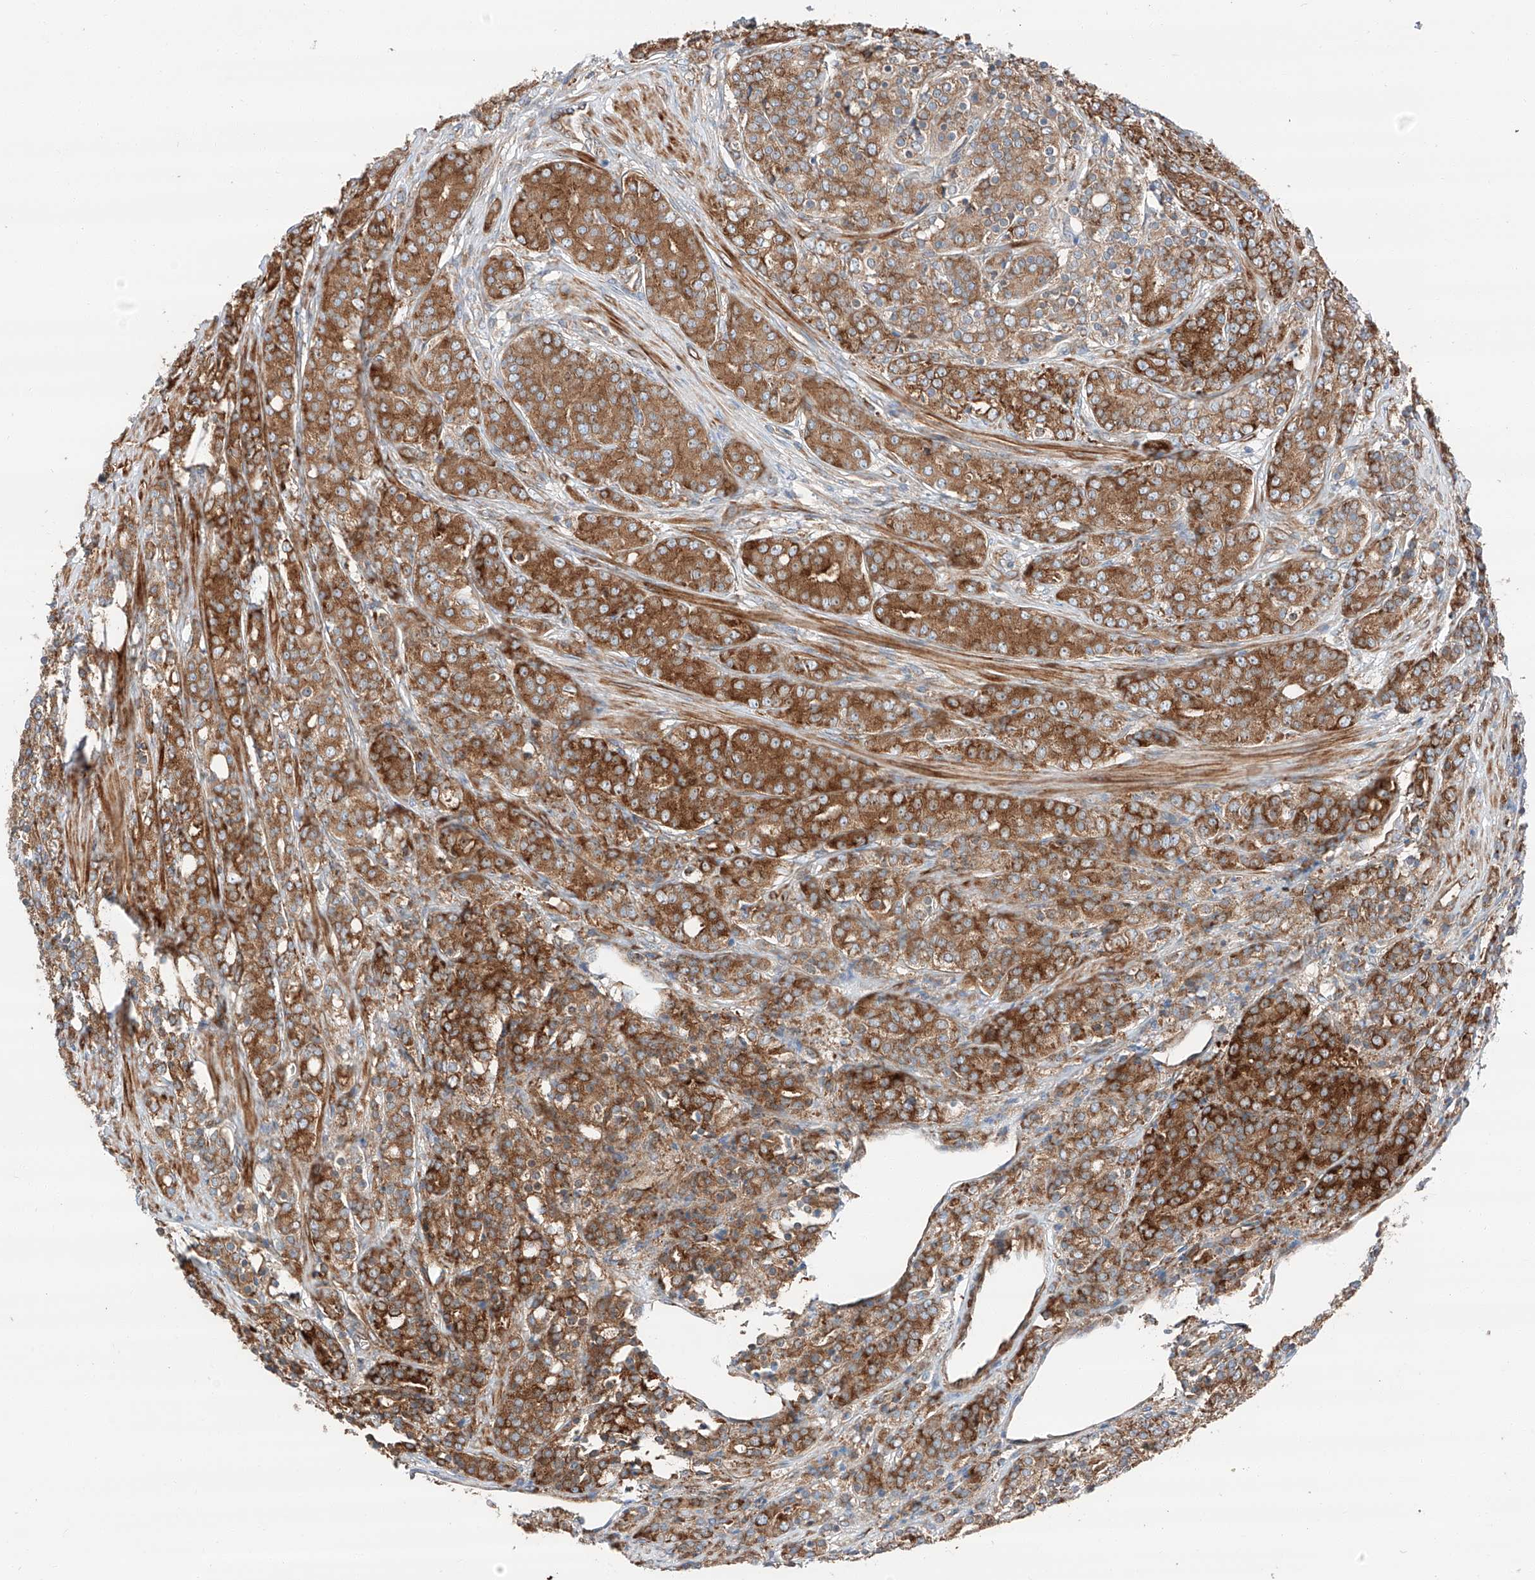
{"staining": {"intensity": "moderate", "quantity": ">75%", "location": "cytoplasmic/membranous"}, "tissue": "prostate cancer", "cell_type": "Tumor cells", "image_type": "cancer", "snomed": [{"axis": "morphology", "description": "Adenocarcinoma, High grade"}, {"axis": "topography", "description": "Prostate"}], "caption": "IHC of prostate cancer (adenocarcinoma (high-grade)) demonstrates medium levels of moderate cytoplasmic/membranous staining in about >75% of tumor cells.", "gene": "ZC3H15", "patient": {"sex": "male", "age": 62}}